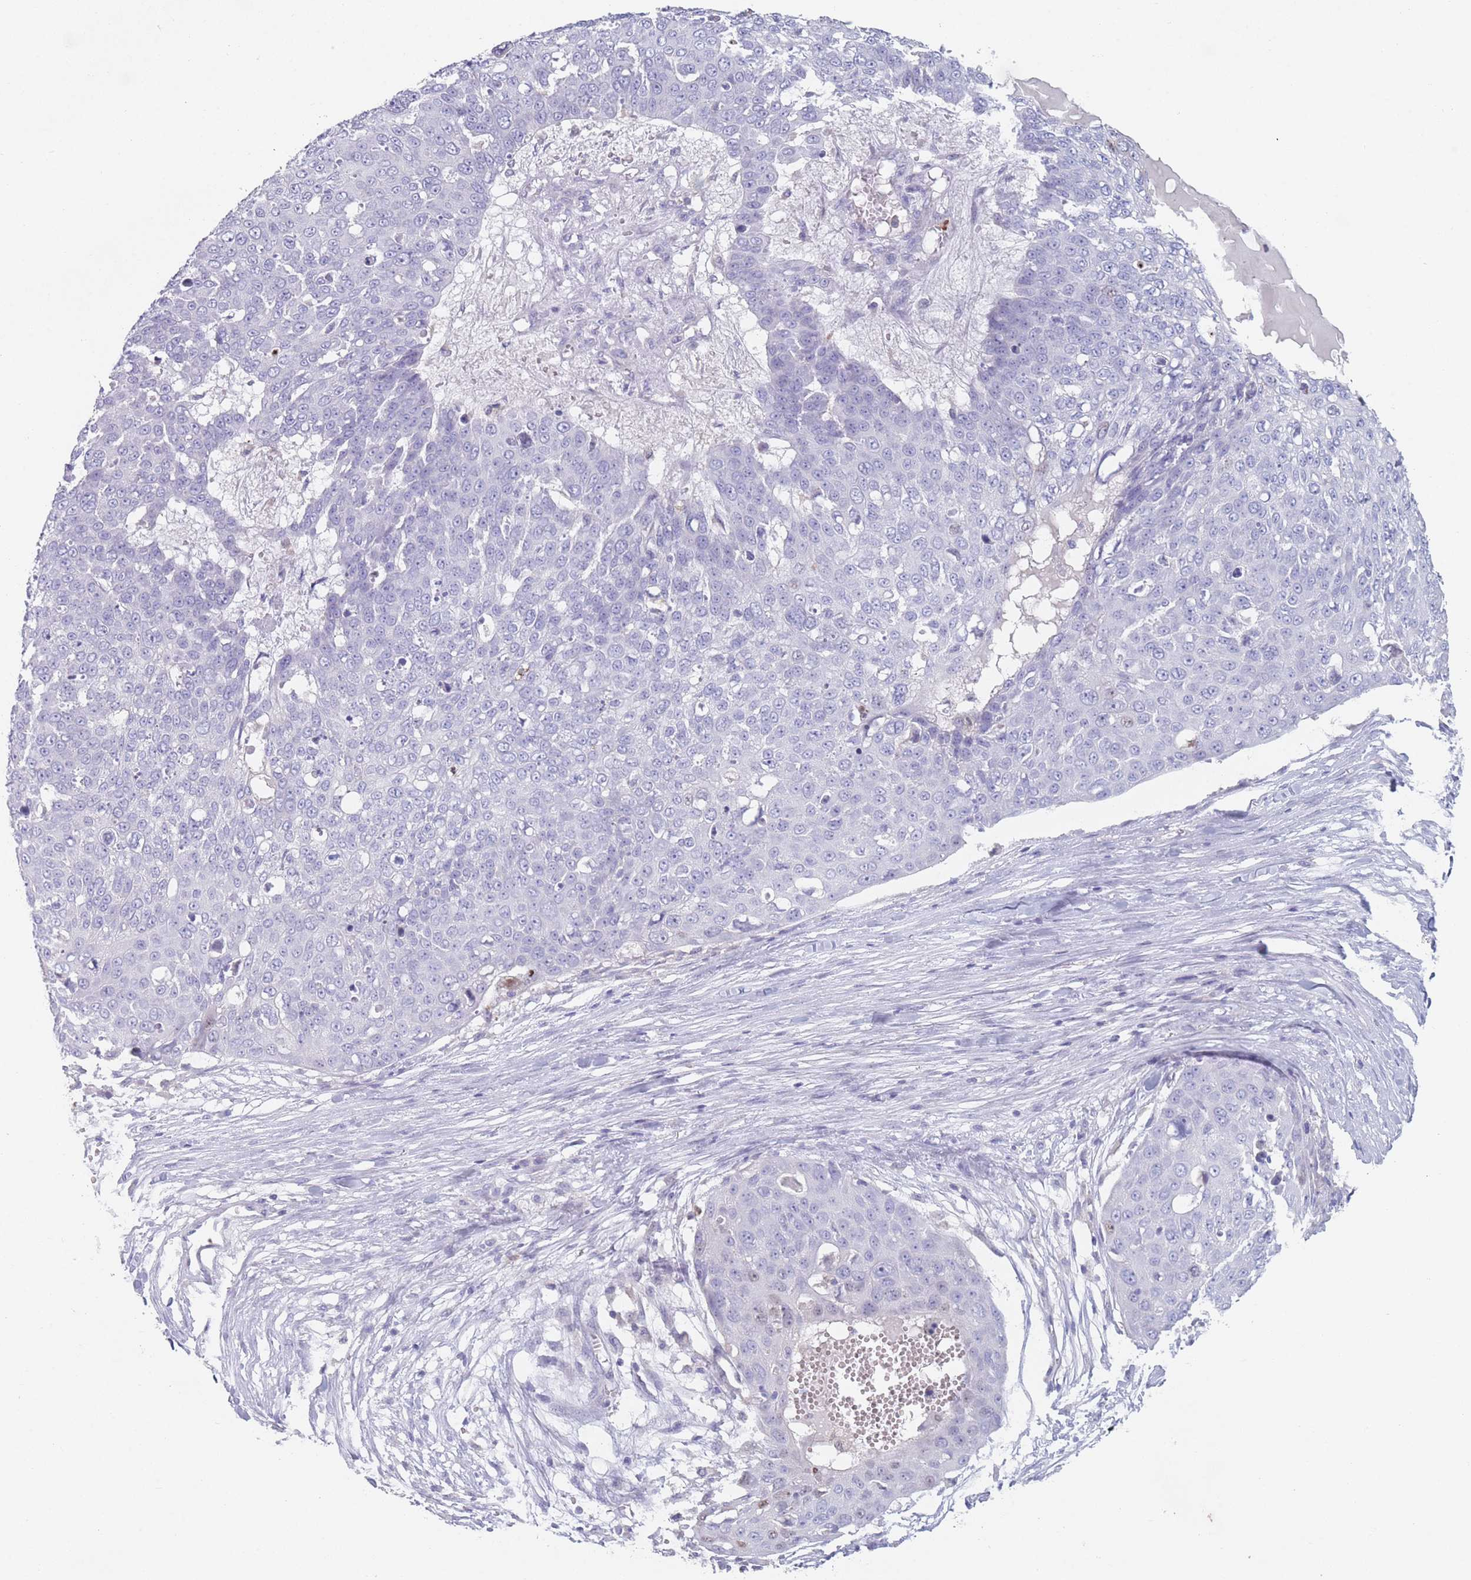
{"staining": {"intensity": "negative", "quantity": "none", "location": "none"}, "tissue": "skin cancer", "cell_type": "Tumor cells", "image_type": "cancer", "snomed": [{"axis": "morphology", "description": "Squamous cell carcinoma, NOS"}, {"axis": "topography", "description": "Skin"}], "caption": "Tumor cells are negative for brown protein staining in squamous cell carcinoma (skin).", "gene": "ATP1A3", "patient": {"sex": "male", "age": 71}}